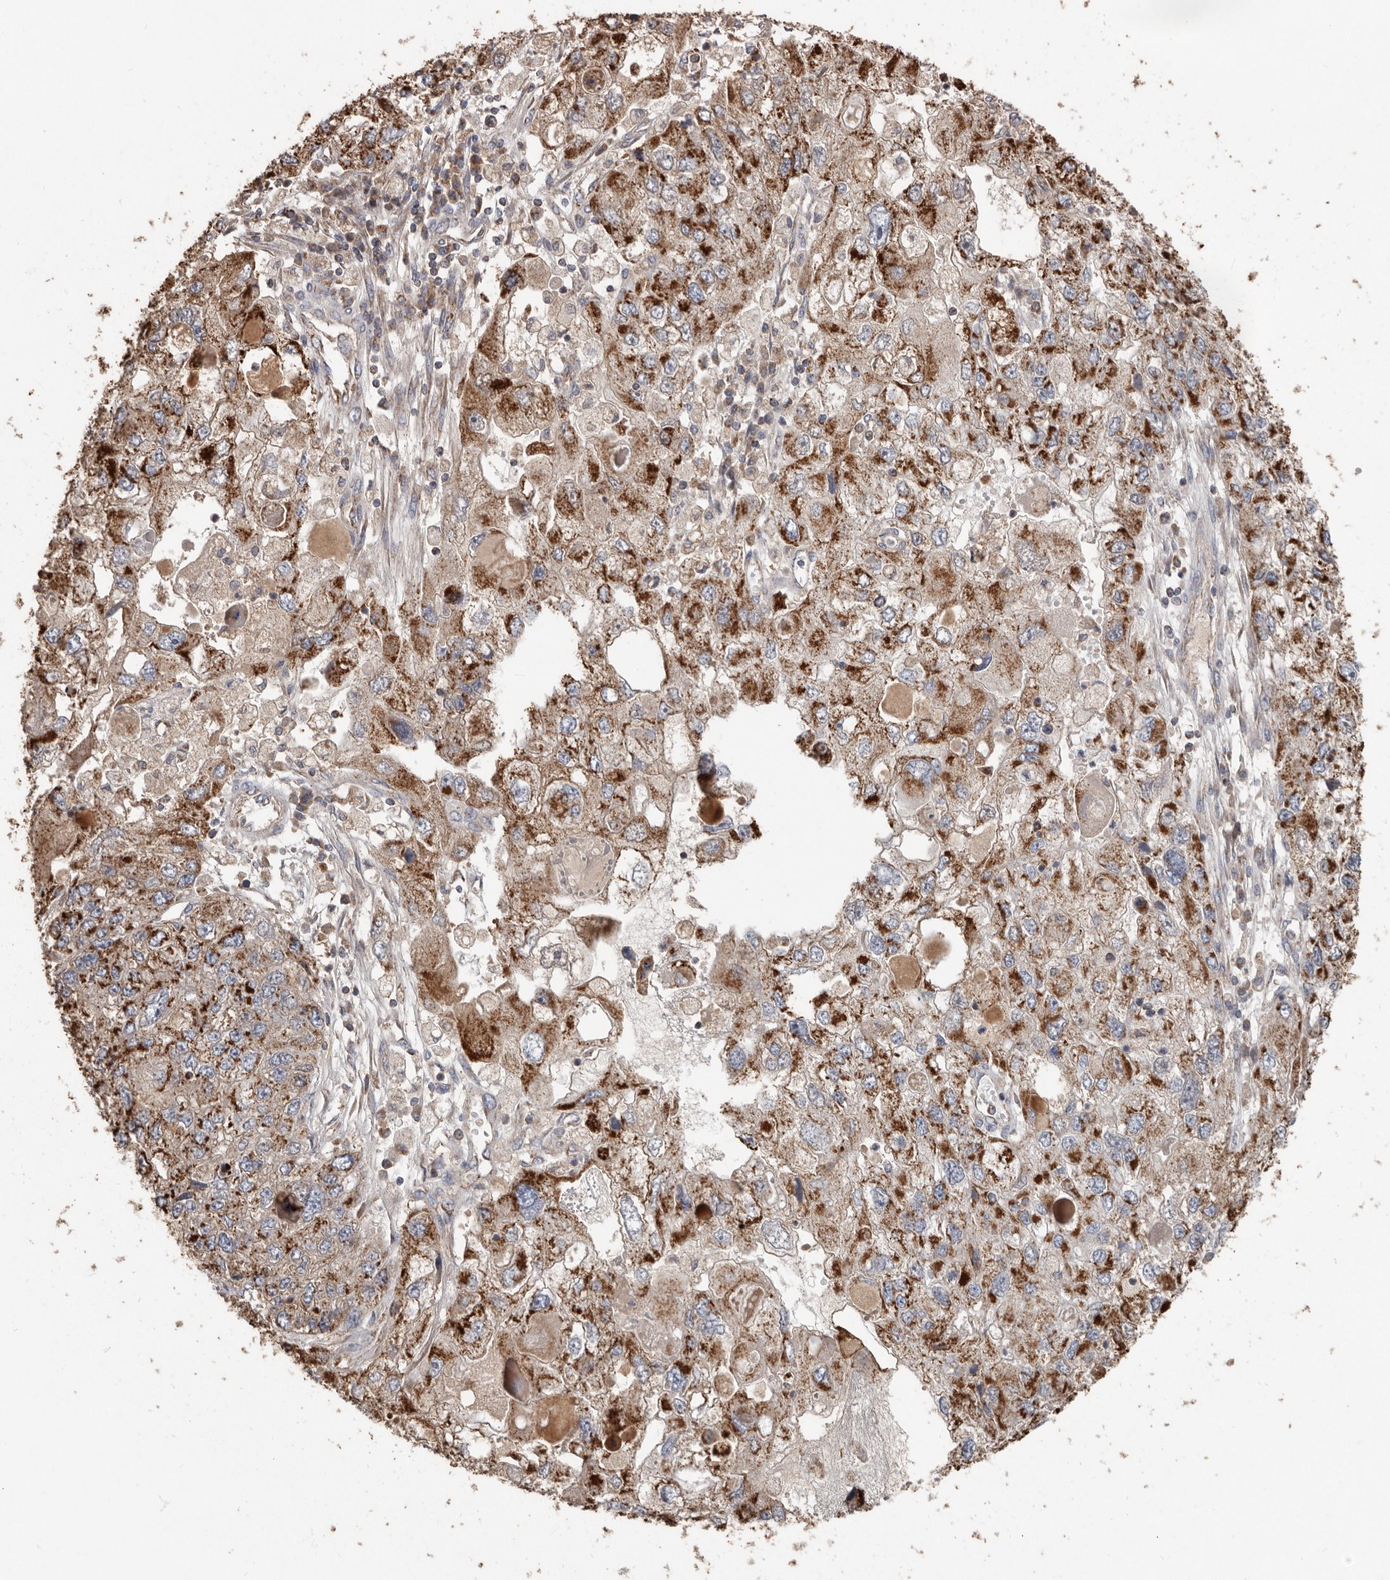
{"staining": {"intensity": "strong", "quantity": "25%-75%", "location": "cytoplasmic/membranous"}, "tissue": "endometrial cancer", "cell_type": "Tumor cells", "image_type": "cancer", "snomed": [{"axis": "morphology", "description": "Adenocarcinoma, NOS"}, {"axis": "topography", "description": "Endometrium"}], "caption": "An immunohistochemistry (IHC) micrograph of neoplastic tissue is shown. Protein staining in brown shows strong cytoplasmic/membranous positivity in adenocarcinoma (endometrial) within tumor cells. (brown staining indicates protein expression, while blue staining denotes nuclei).", "gene": "KIF26B", "patient": {"sex": "female", "age": 49}}